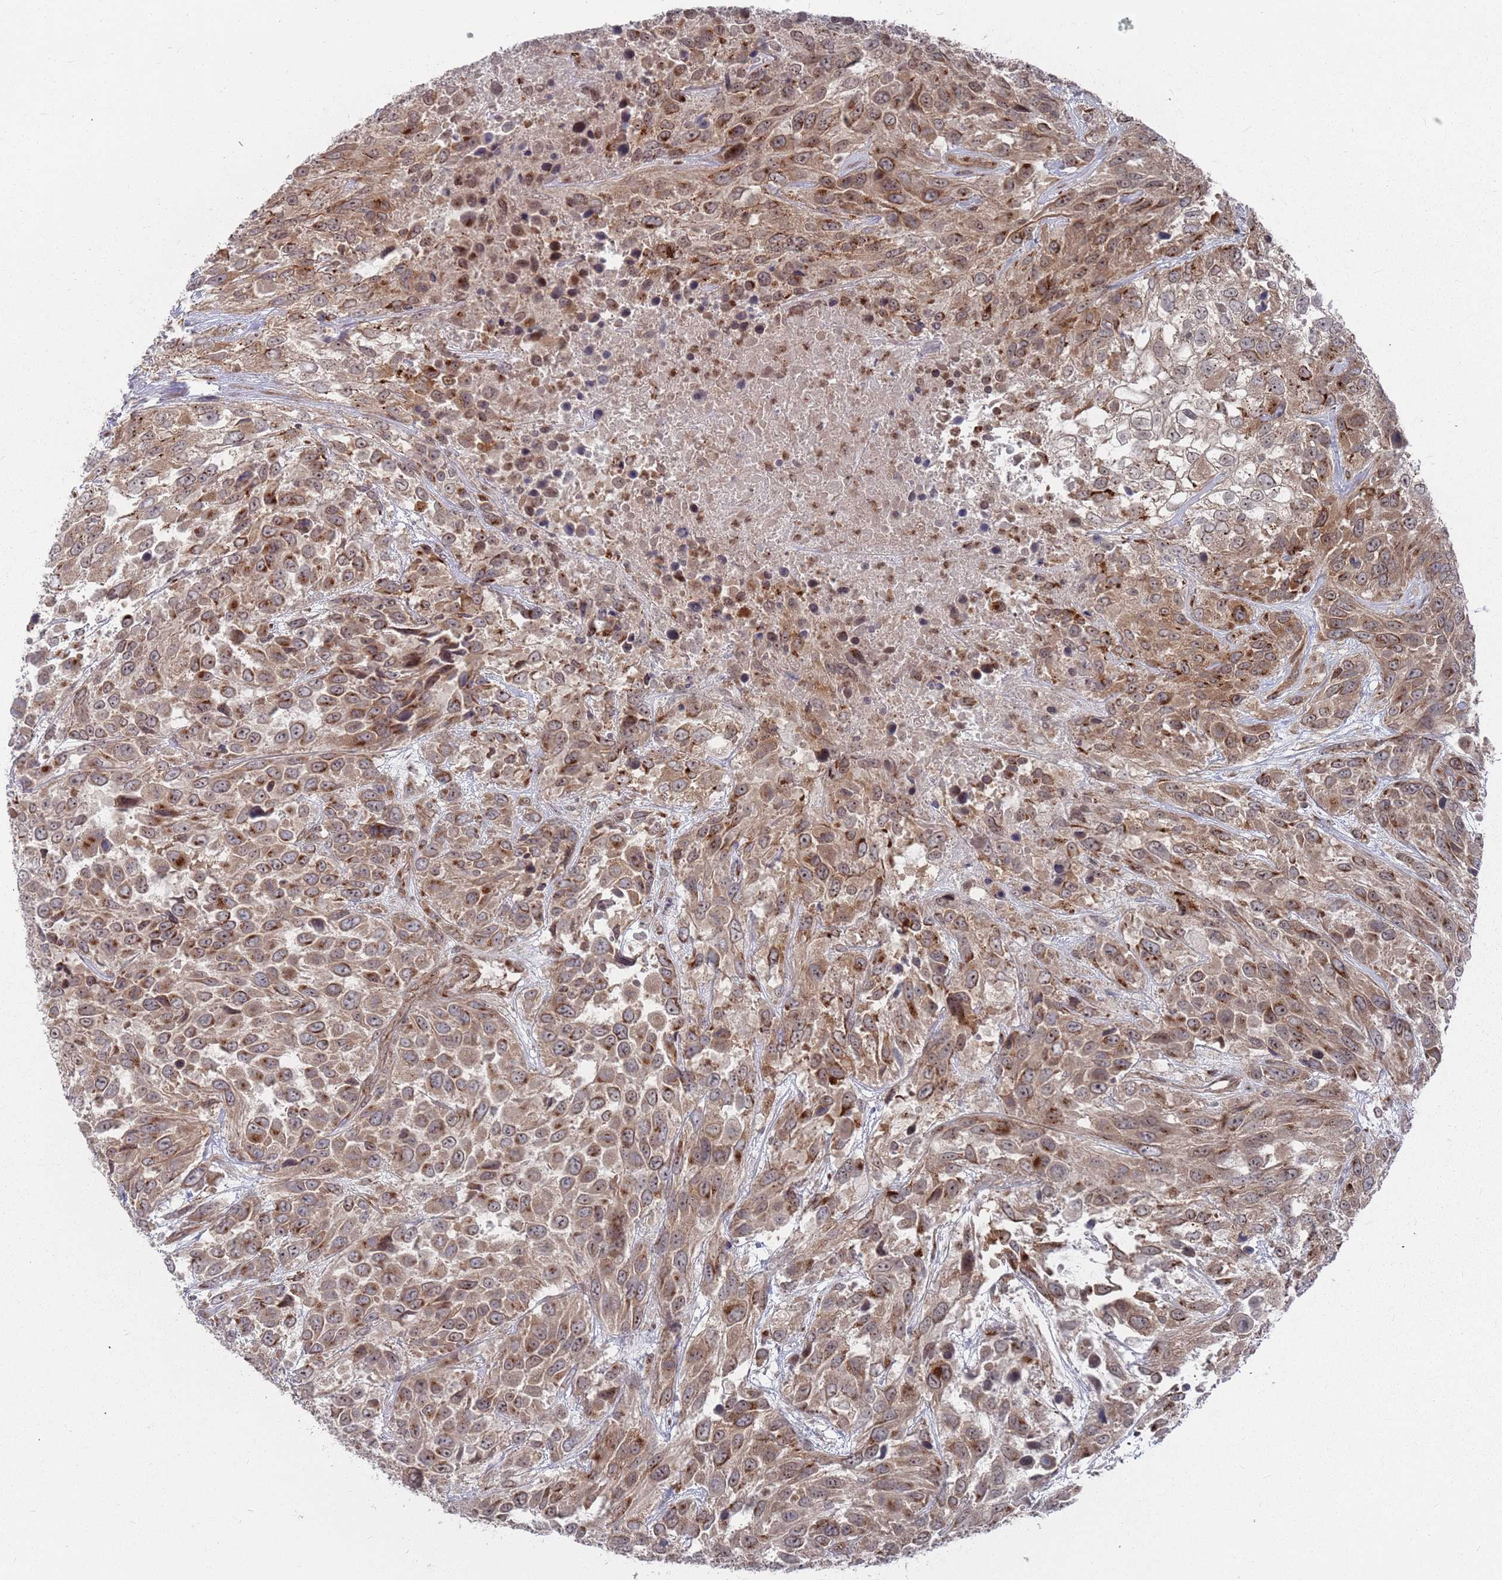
{"staining": {"intensity": "moderate", "quantity": ">75%", "location": "cytoplasmic/membranous,nuclear"}, "tissue": "urothelial cancer", "cell_type": "Tumor cells", "image_type": "cancer", "snomed": [{"axis": "morphology", "description": "Urothelial carcinoma, High grade"}, {"axis": "topography", "description": "Urinary bladder"}], "caption": "Moderate cytoplasmic/membranous and nuclear protein staining is identified in approximately >75% of tumor cells in high-grade urothelial carcinoma. Ihc stains the protein of interest in brown and the nuclei are stained blue.", "gene": "FMO4", "patient": {"sex": "female", "age": 70}}